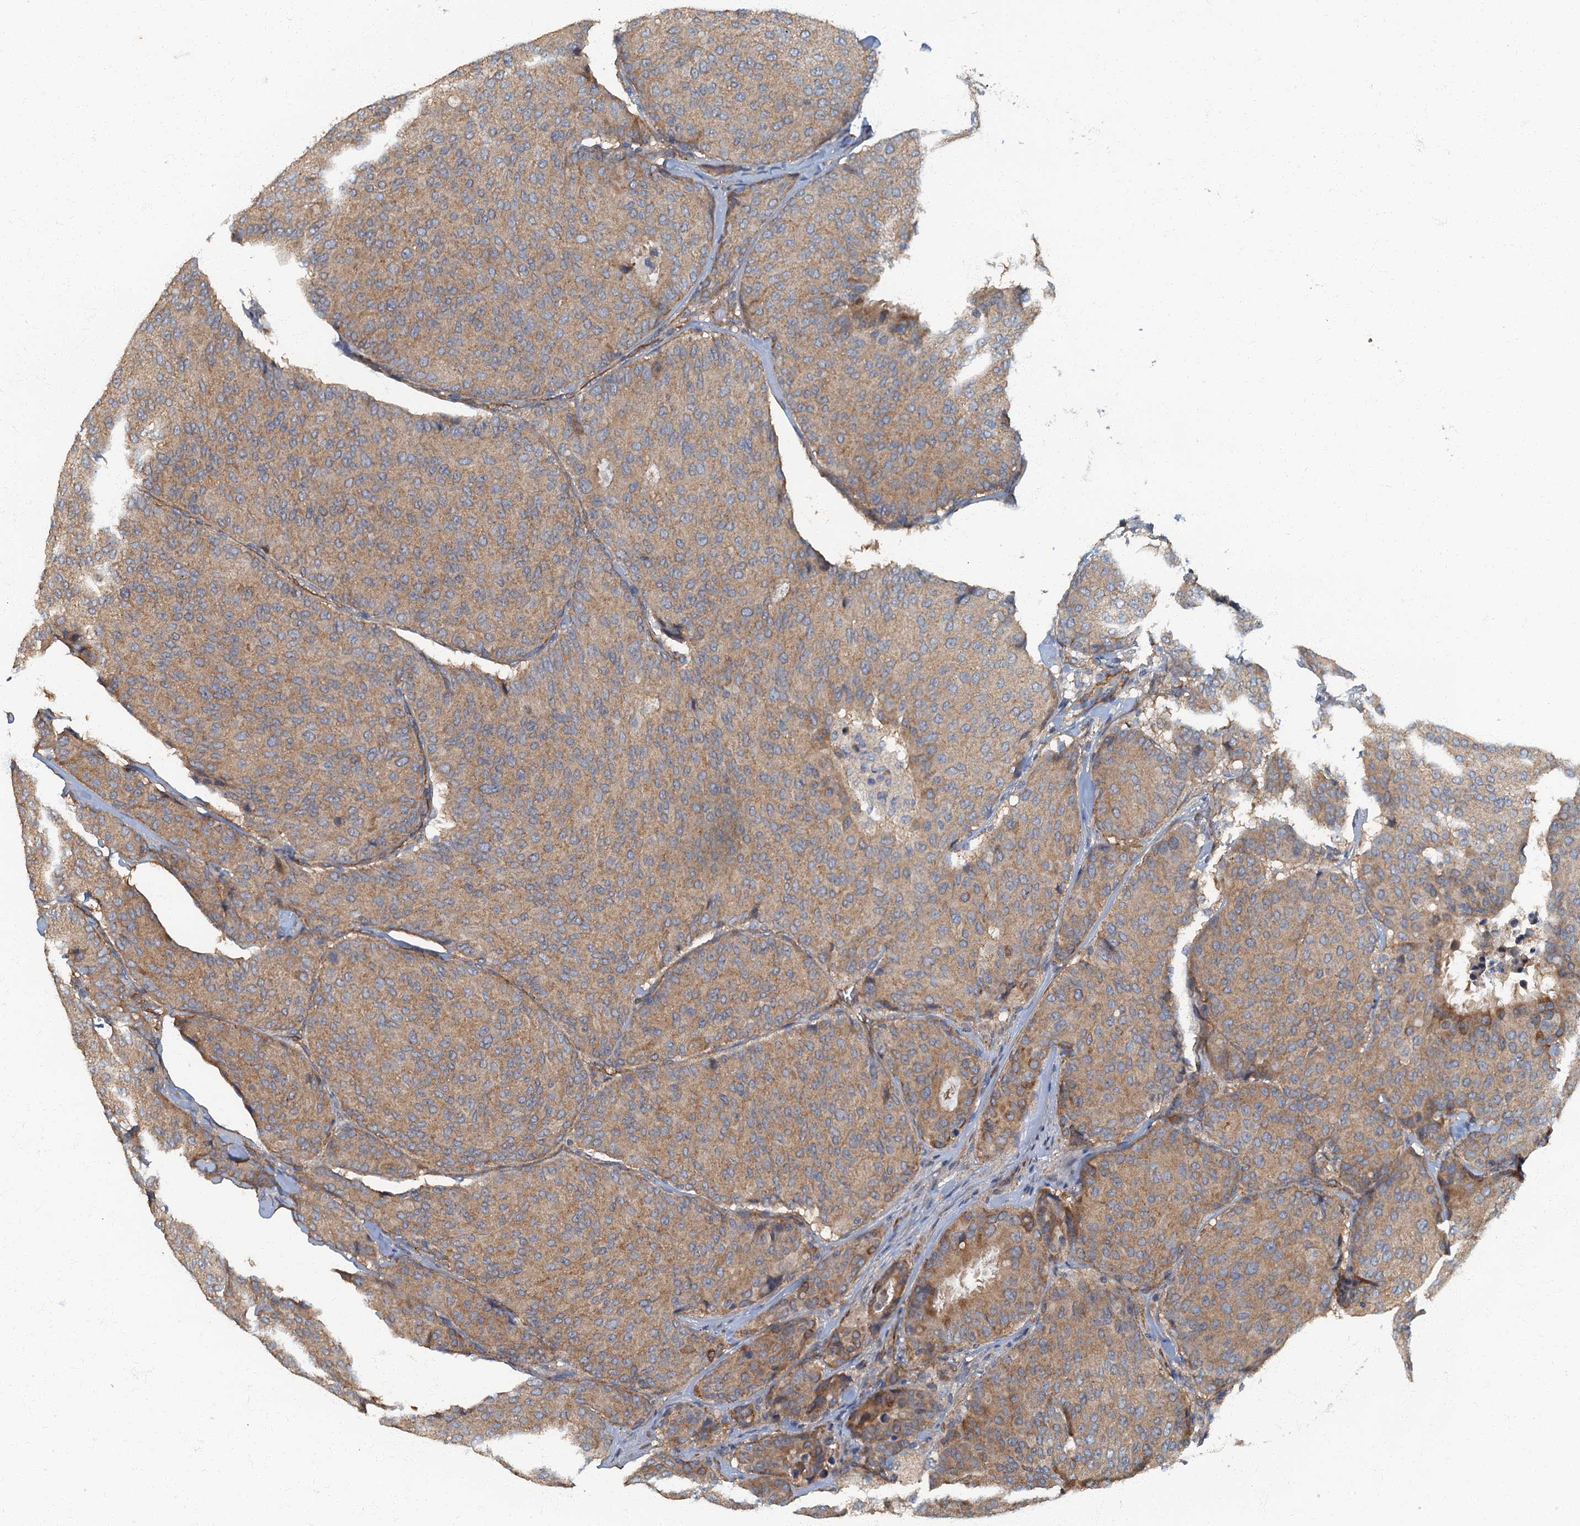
{"staining": {"intensity": "weak", "quantity": ">75%", "location": "cytoplasmic/membranous"}, "tissue": "breast cancer", "cell_type": "Tumor cells", "image_type": "cancer", "snomed": [{"axis": "morphology", "description": "Duct carcinoma"}, {"axis": "topography", "description": "Breast"}], "caption": "A brown stain shows weak cytoplasmic/membranous staining of a protein in breast cancer tumor cells.", "gene": "ARL11", "patient": {"sex": "female", "age": 75}}